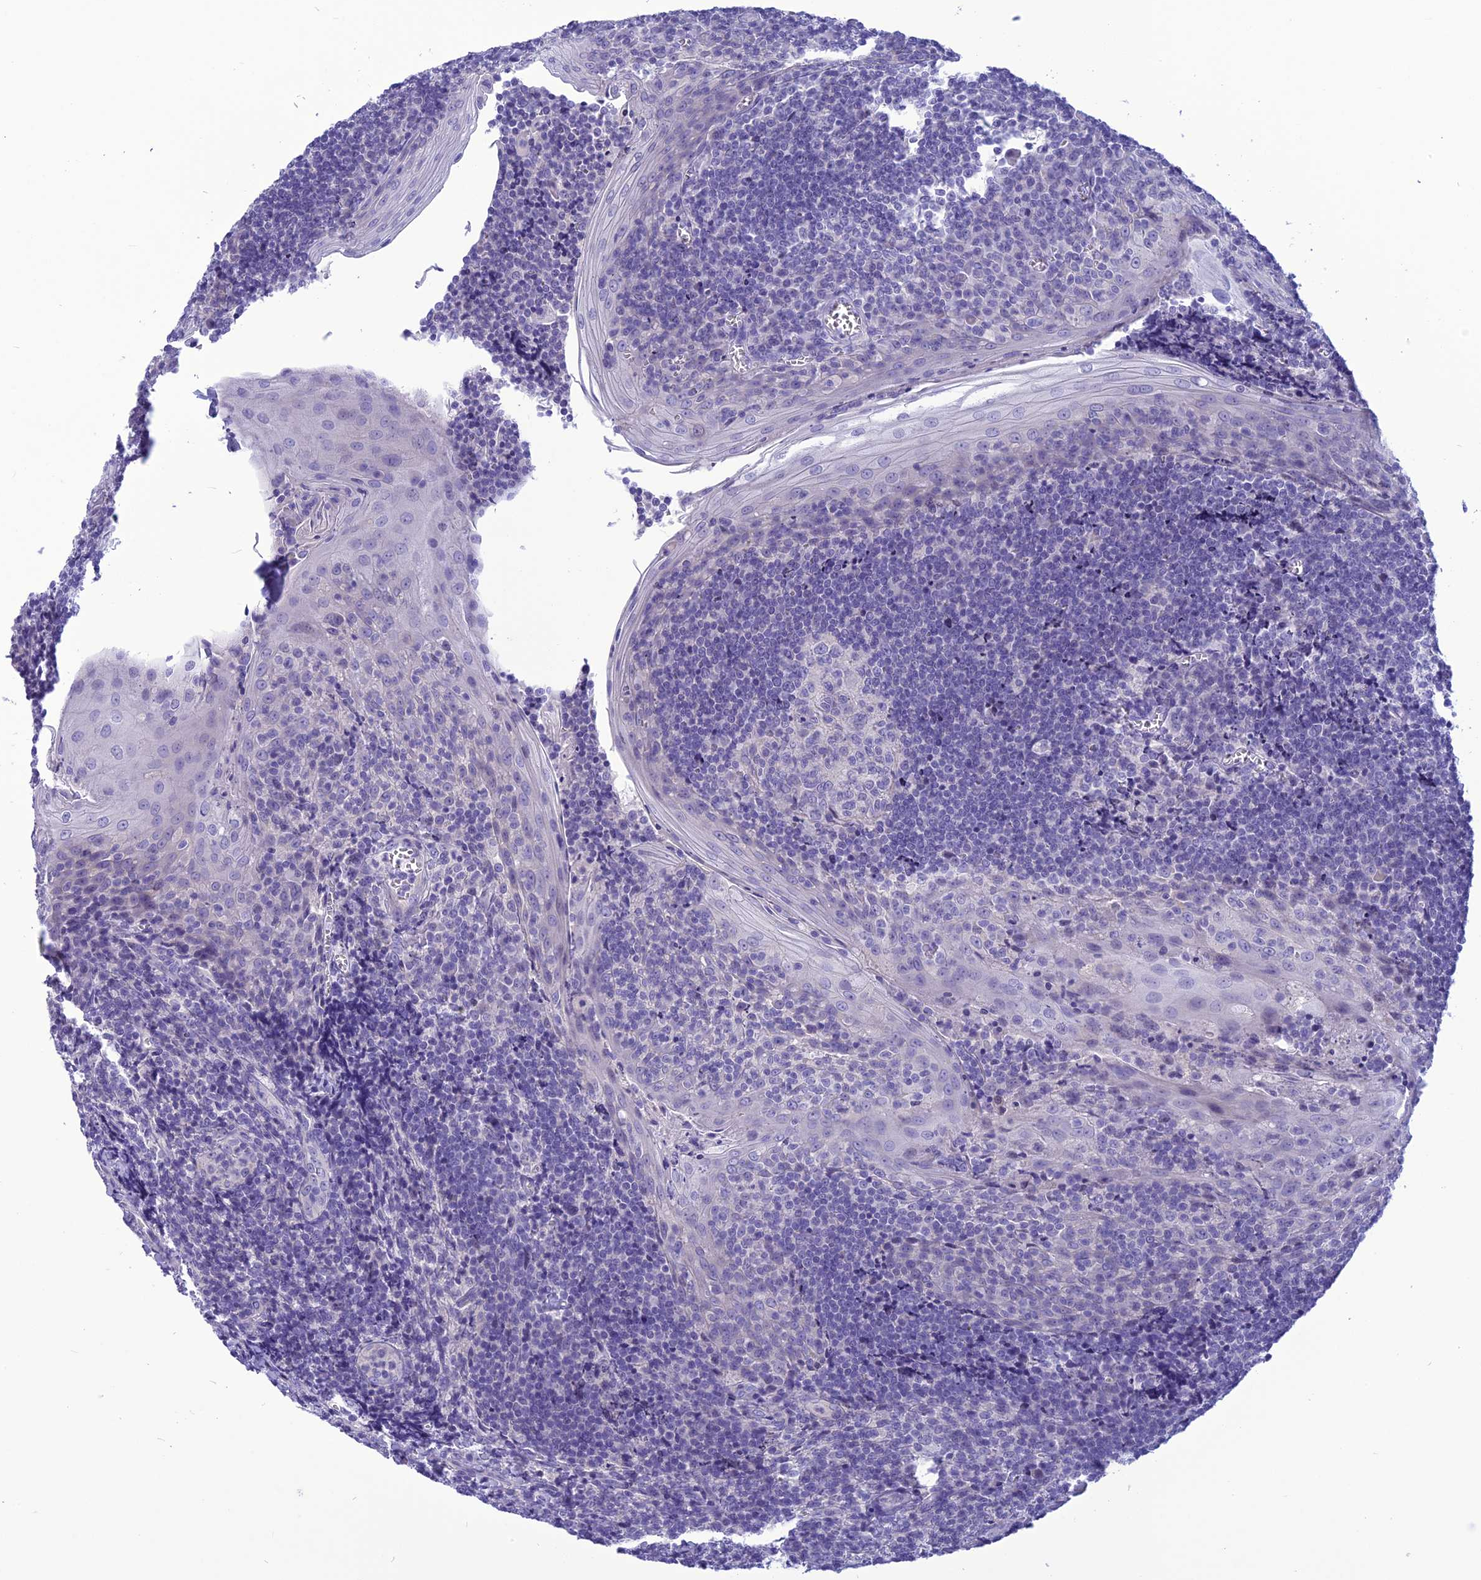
{"staining": {"intensity": "negative", "quantity": "none", "location": "none"}, "tissue": "tonsil", "cell_type": "Germinal center cells", "image_type": "normal", "snomed": [{"axis": "morphology", "description": "Normal tissue, NOS"}, {"axis": "topography", "description": "Tonsil"}], "caption": "Immunohistochemical staining of benign human tonsil exhibits no significant positivity in germinal center cells.", "gene": "BBS2", "patient": {"sex": "male", "age": 27}}